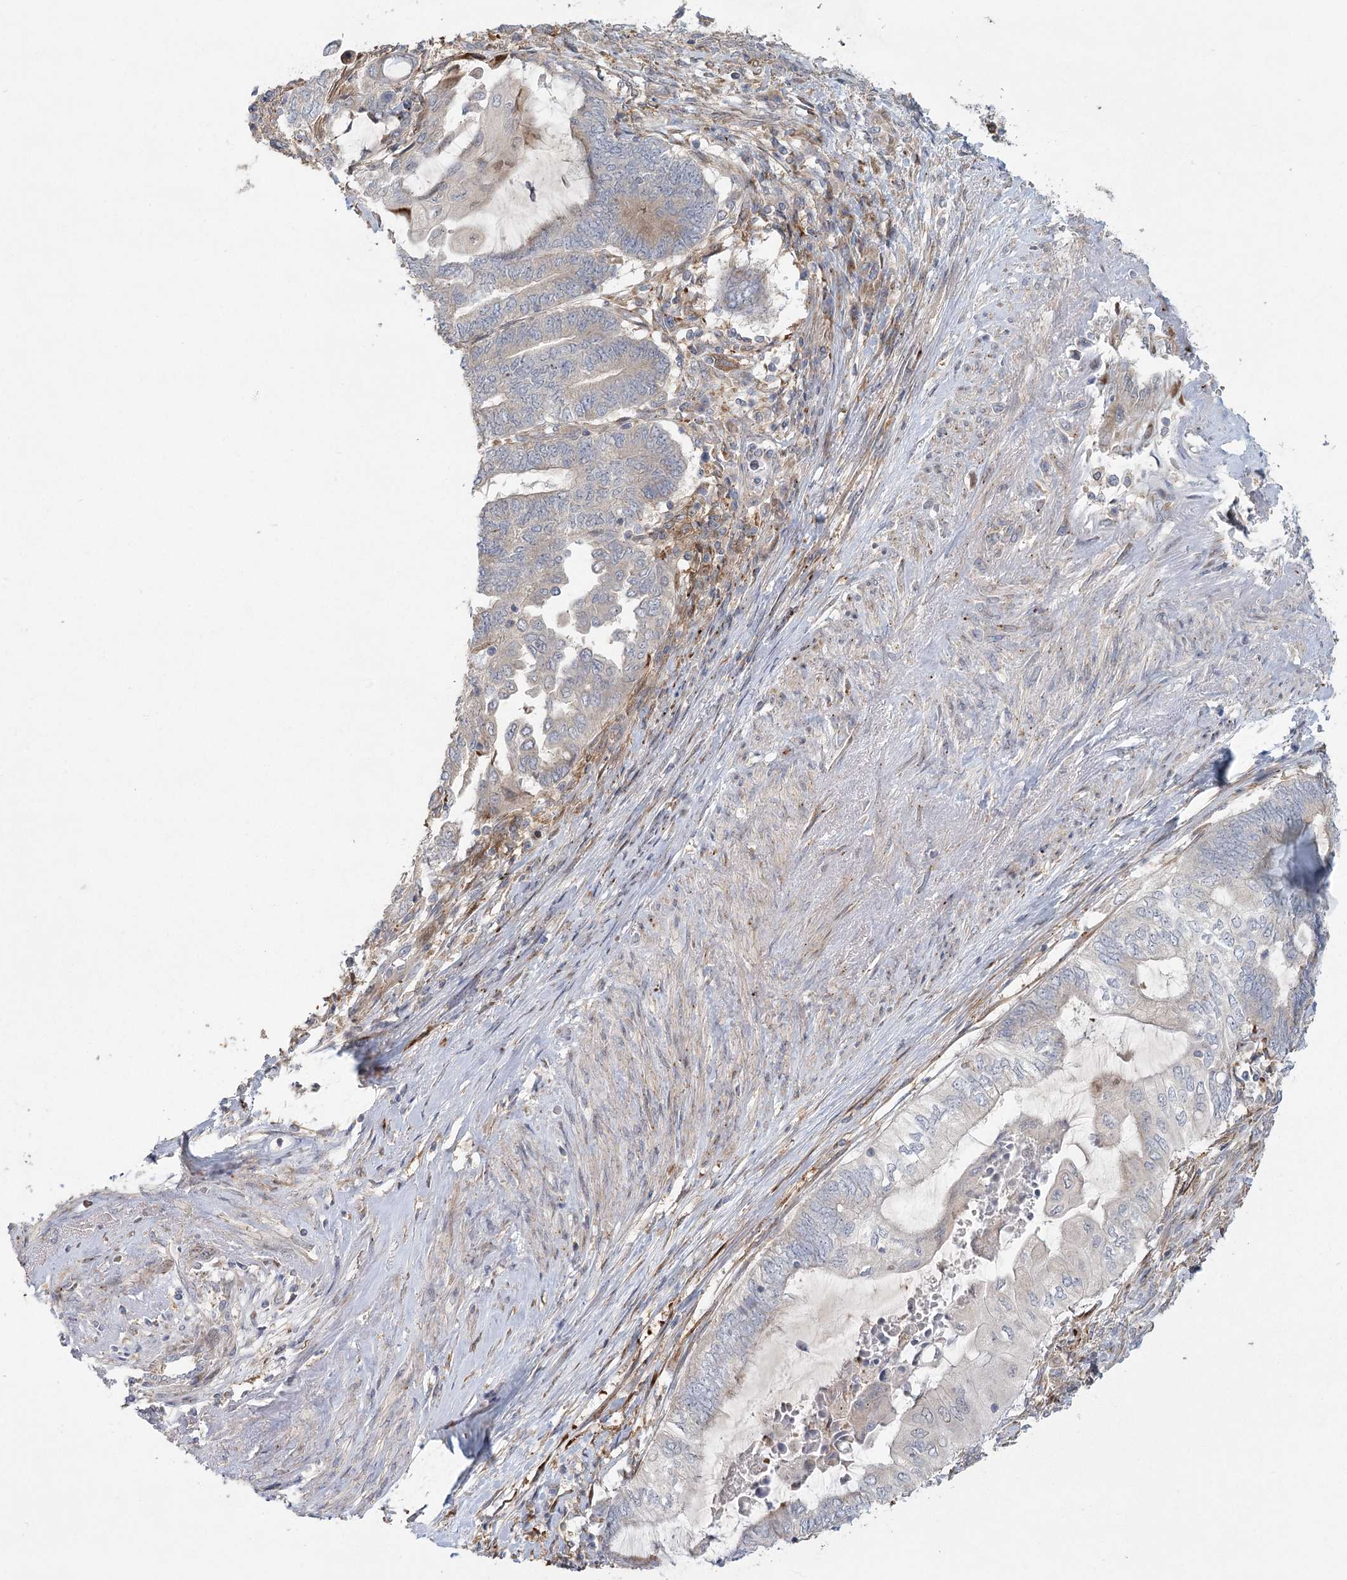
{"staining": {"intensity": "weak", "quantity": "<25%", "location": "cytoplasmic/membranous"}, "tissue": "endometrial cancer", "cell_type": "Tumor cells", "image_type": "cancer", "snomed": [{"axis": "morphology", "description": "Adenocarcinoma, NOS"}, {"axis": "topography", "description": "Uterus"}, {"axis": "topography", "description": "Endometrium"}], "caption": "High magnification brightfield microscopy of endometrial cancer stained with DAB (brown) and counterstained with hematoxylin (blue): tumor cells show no significant expression. The staining is performed using DAB brown chromogen with nuclei counter-stained in using hematoxylin.", "gene": "FAM110C", "patient": {"sex": "female", "age": 70}}